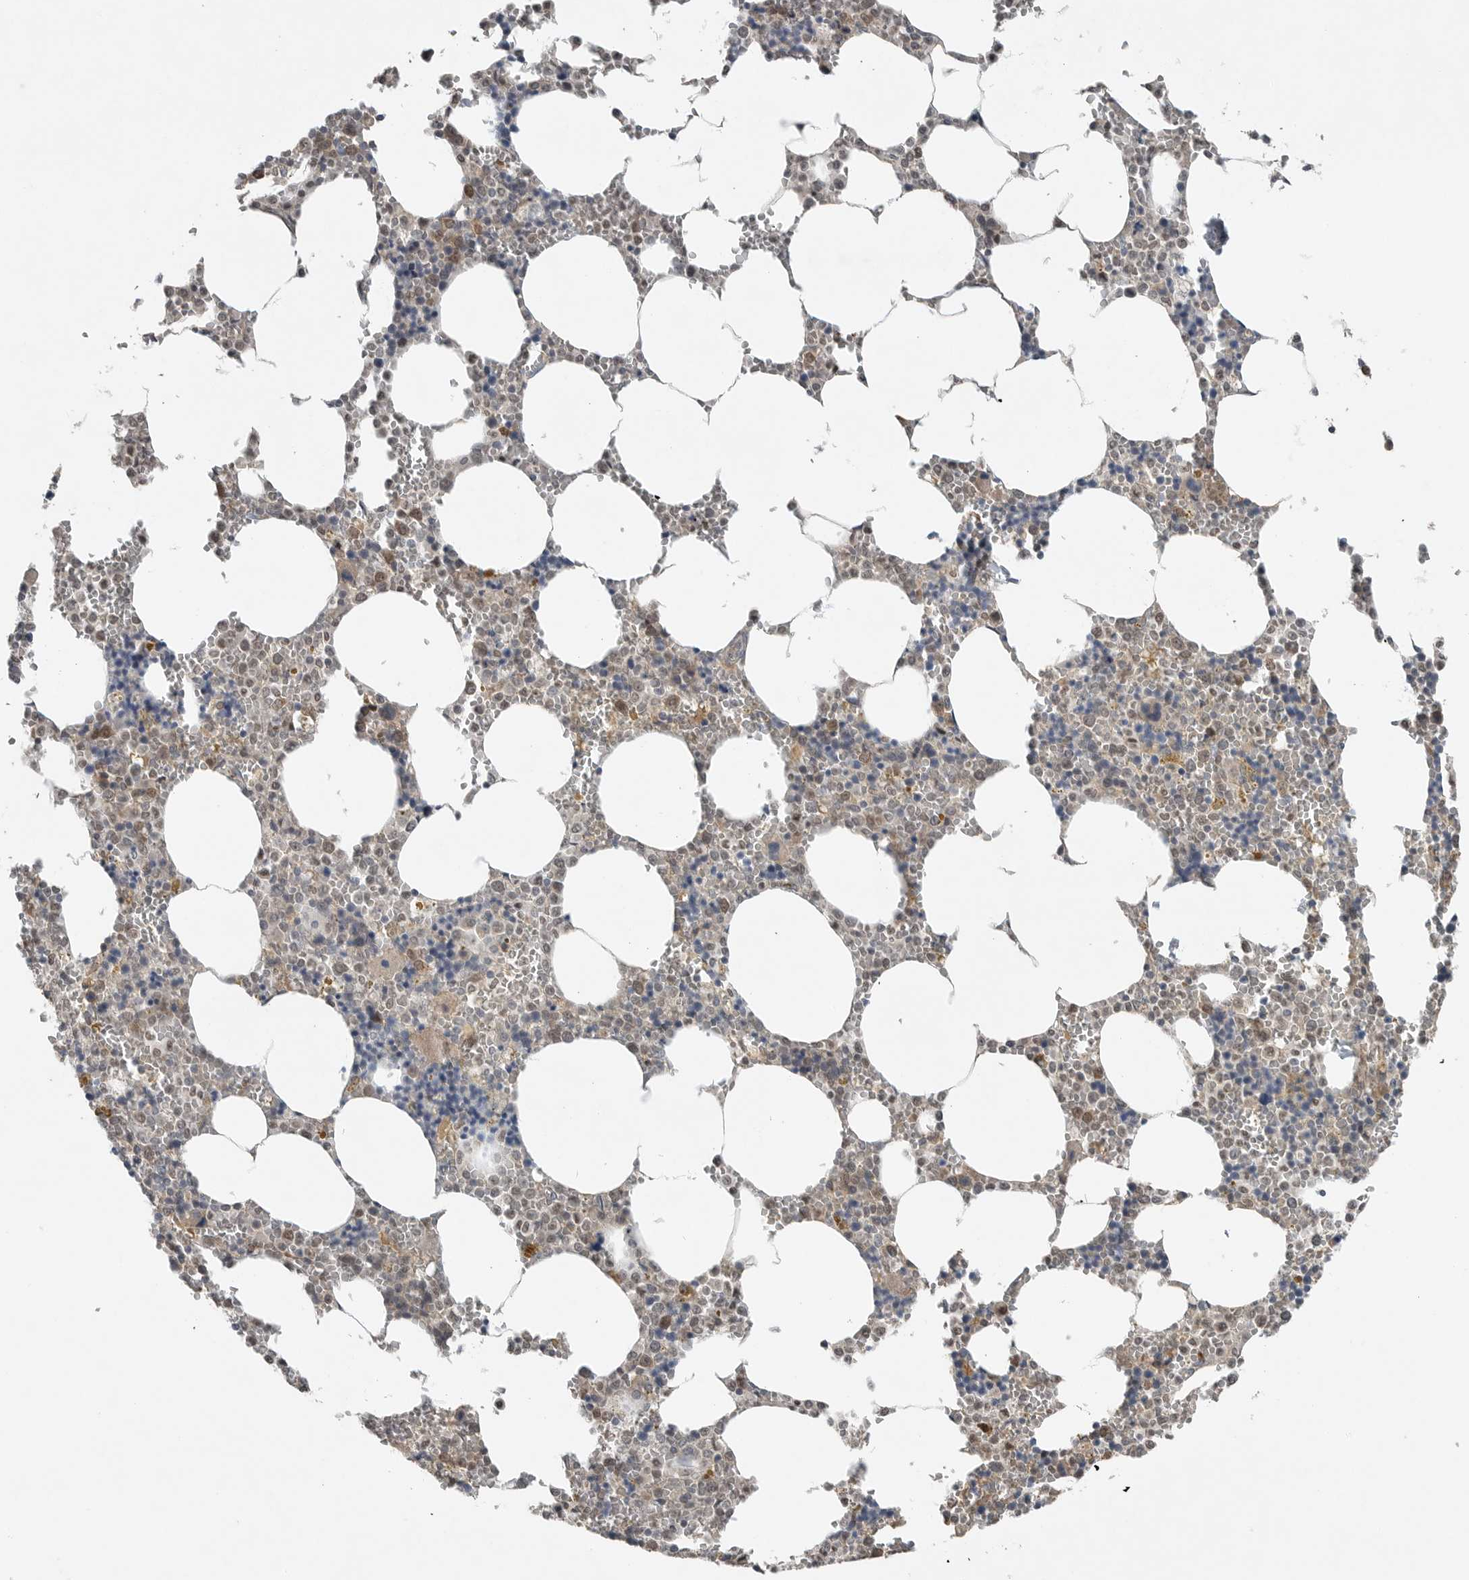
{"staining": {"intensity": "weak", "quantity": "25%-75%", "location": "nuclear"}, "tissue": "bone marrow", "cell_type": "Hematopoietic cells", "image_type": "normal", "snomed": [{"axis": "morphology", "description": "Normal tissue, NOS"}, {"axis": "topography", "description": "Bone marrow"}], "caption": "Normal bone marrow was stained to show a protein in brown. There is low levels of weak nuclear expression in approximately 25%-75% of hematopoietic cells. (DAB (3,3'-diaminobenzidine) IHC, brown staining for protein, blue staining for nuclei).", "gene": "MFAP3L", "patient": {"sex": "male", "age": 70}}